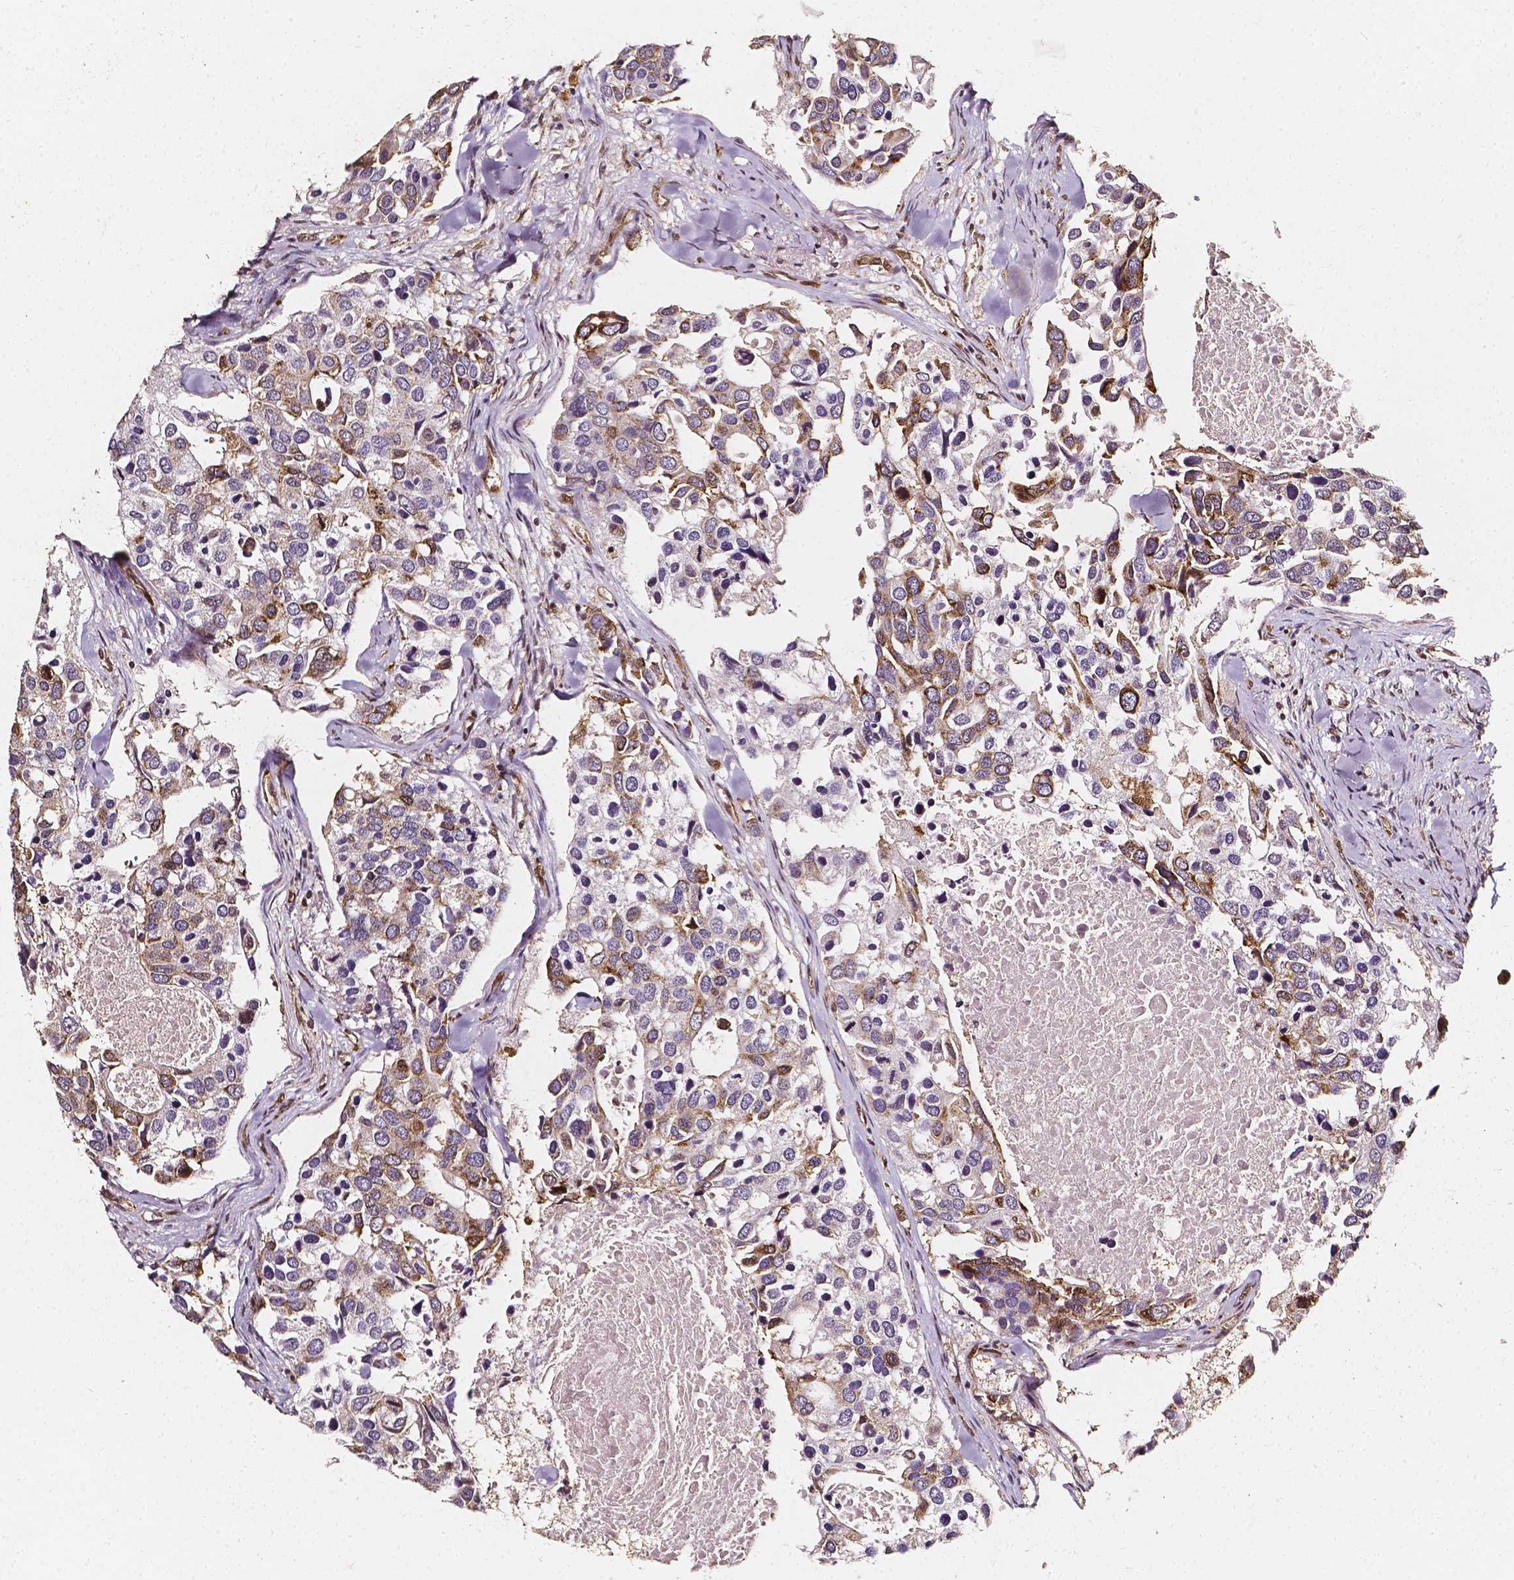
{"staining": {"intensity": "moderate", "quantity": "25%-75%", "location": "cytoplasmic/membranous"}, "tissue": "breast cancer", "cell_type": "Tumor cells", "image_type": "cancer", "snomed": [{"axis": "morphology", "description": "Duct carcinoma"}, {"axis": "topography", "description": "Breast"}], "caption": "Immunohistochemical staining of invasive ductal carcinoma (breast) displays medium levels of moderate cytoplasmic/membranous positivity in approximately 25%-75% of tumor cells. The protein of interest is shown in brown color, while the nuclei are stained blue.", "gene": "SMN1", "patient": {"sex": "female", "age": 83}}